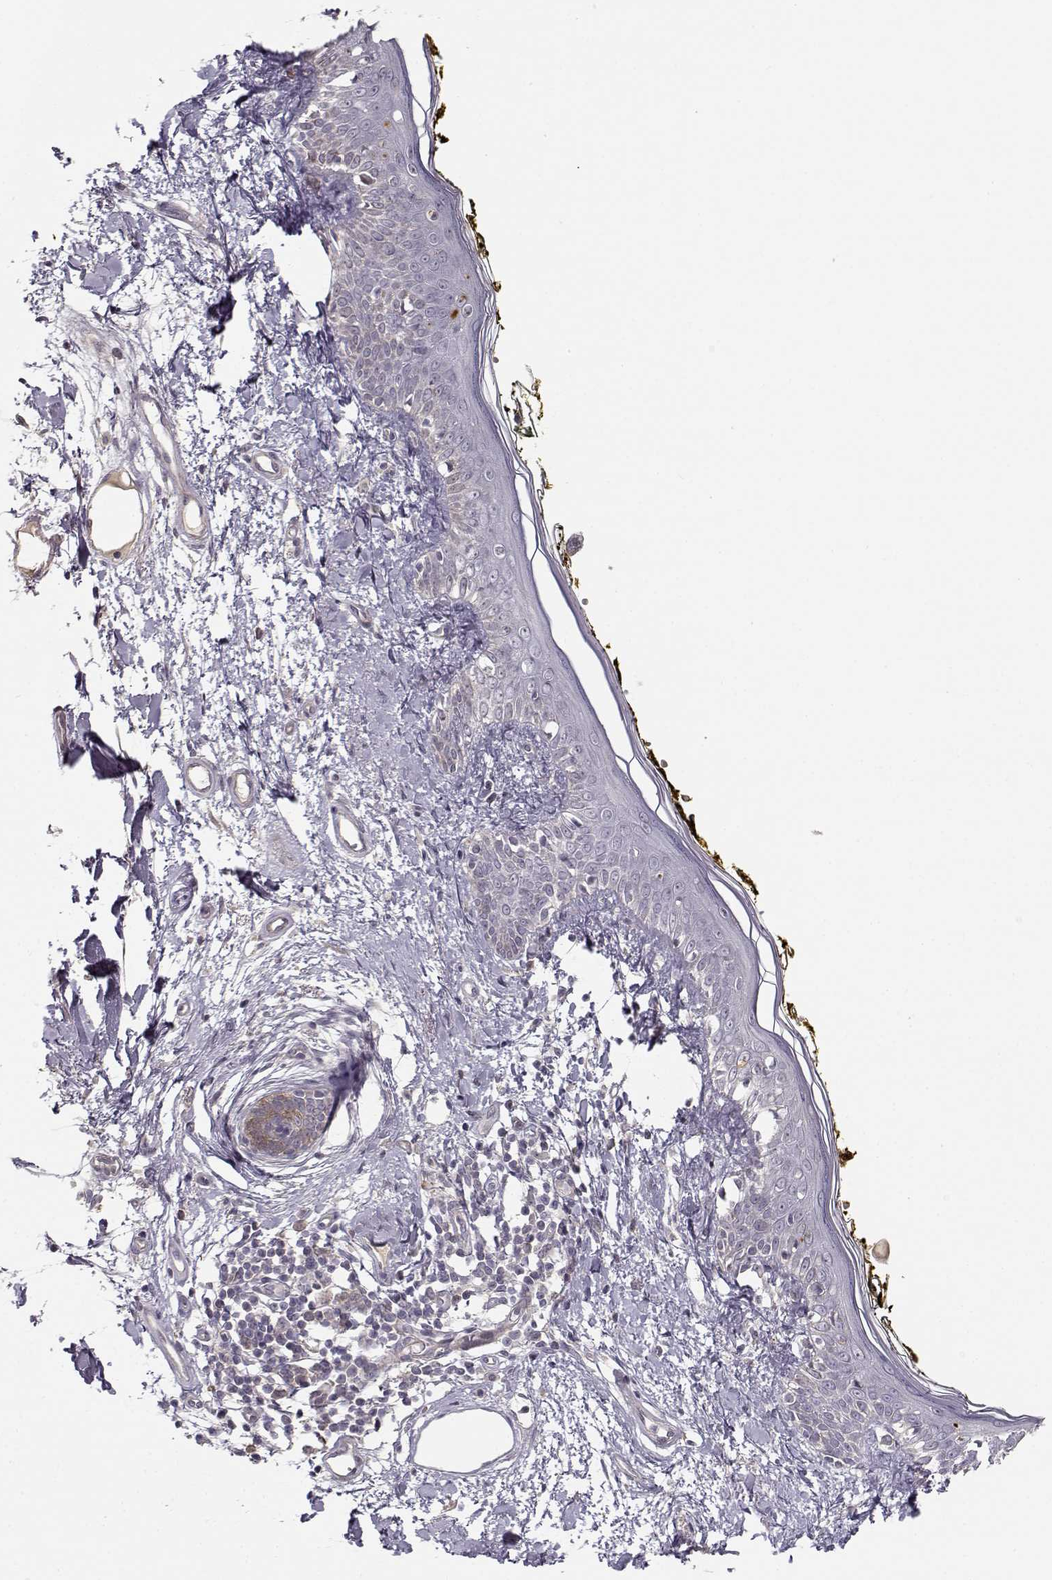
{"staining": {"intensity": "negative", "quantity": "none", "location": "none"}, "tissue": "skin", "cell_type": "Fibroblasts", "image_type": "normal", "snomed": [{"axis": "morphology", "description": "Normal tissue, NOS"}, {"axis": "topography", "description": "Skin"}], "caption": "The photomicrograph reveals no staining of fibroblasts in normal skin. Nuclei are stained in blue.", "gene": "RGS9BP", "patient": {"sex": "male", "age": 76}}